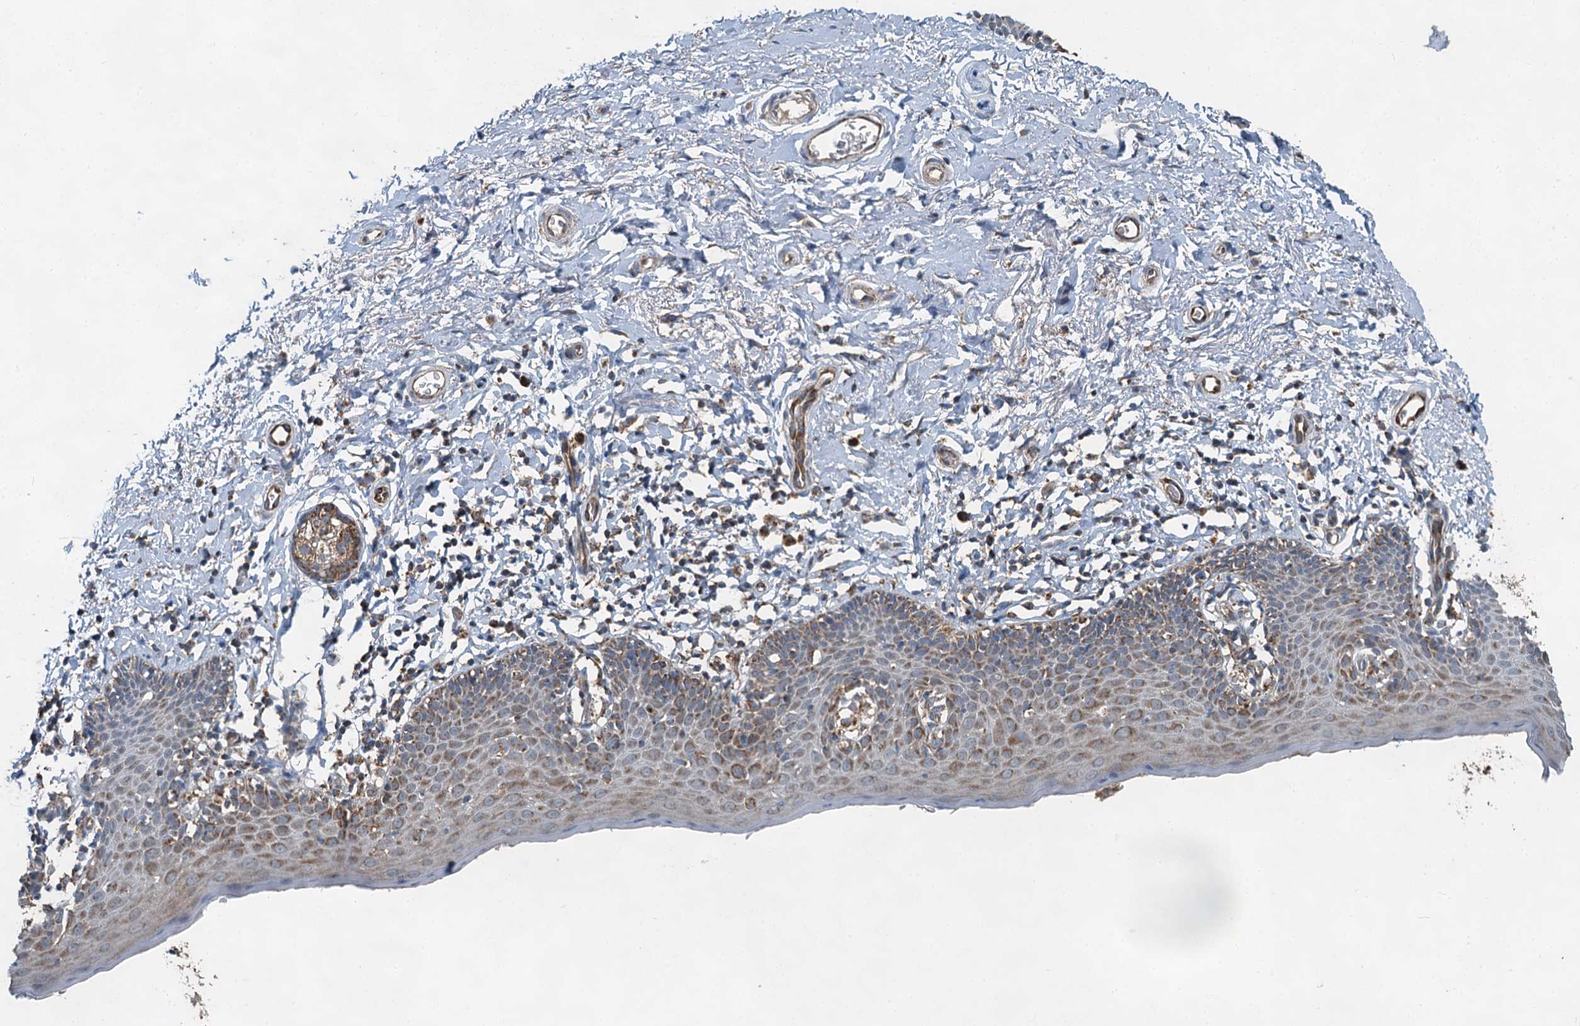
{"staining": {"intensity": "moderate", "quantity": "25%-75%", "location": "cytoplasmic/membranous"}, "tissue": "skin", "cell_type": "Epidermal cells", "image_type": "normal", "snomed": [{"axis": "morphology", "description": "Normal tissue, NOS"}, {"axis": "topography", "description": "Vulva"}], "caption": "This image demonstrates immunohistochemistry (IHC) staining of normal skin, with medium moderate cytoplasmic/membranous staining in approximately 25%-75% of epidermal cells.", "gene": "HAUS2", "patient": {"sex": "female", "age": 66}}